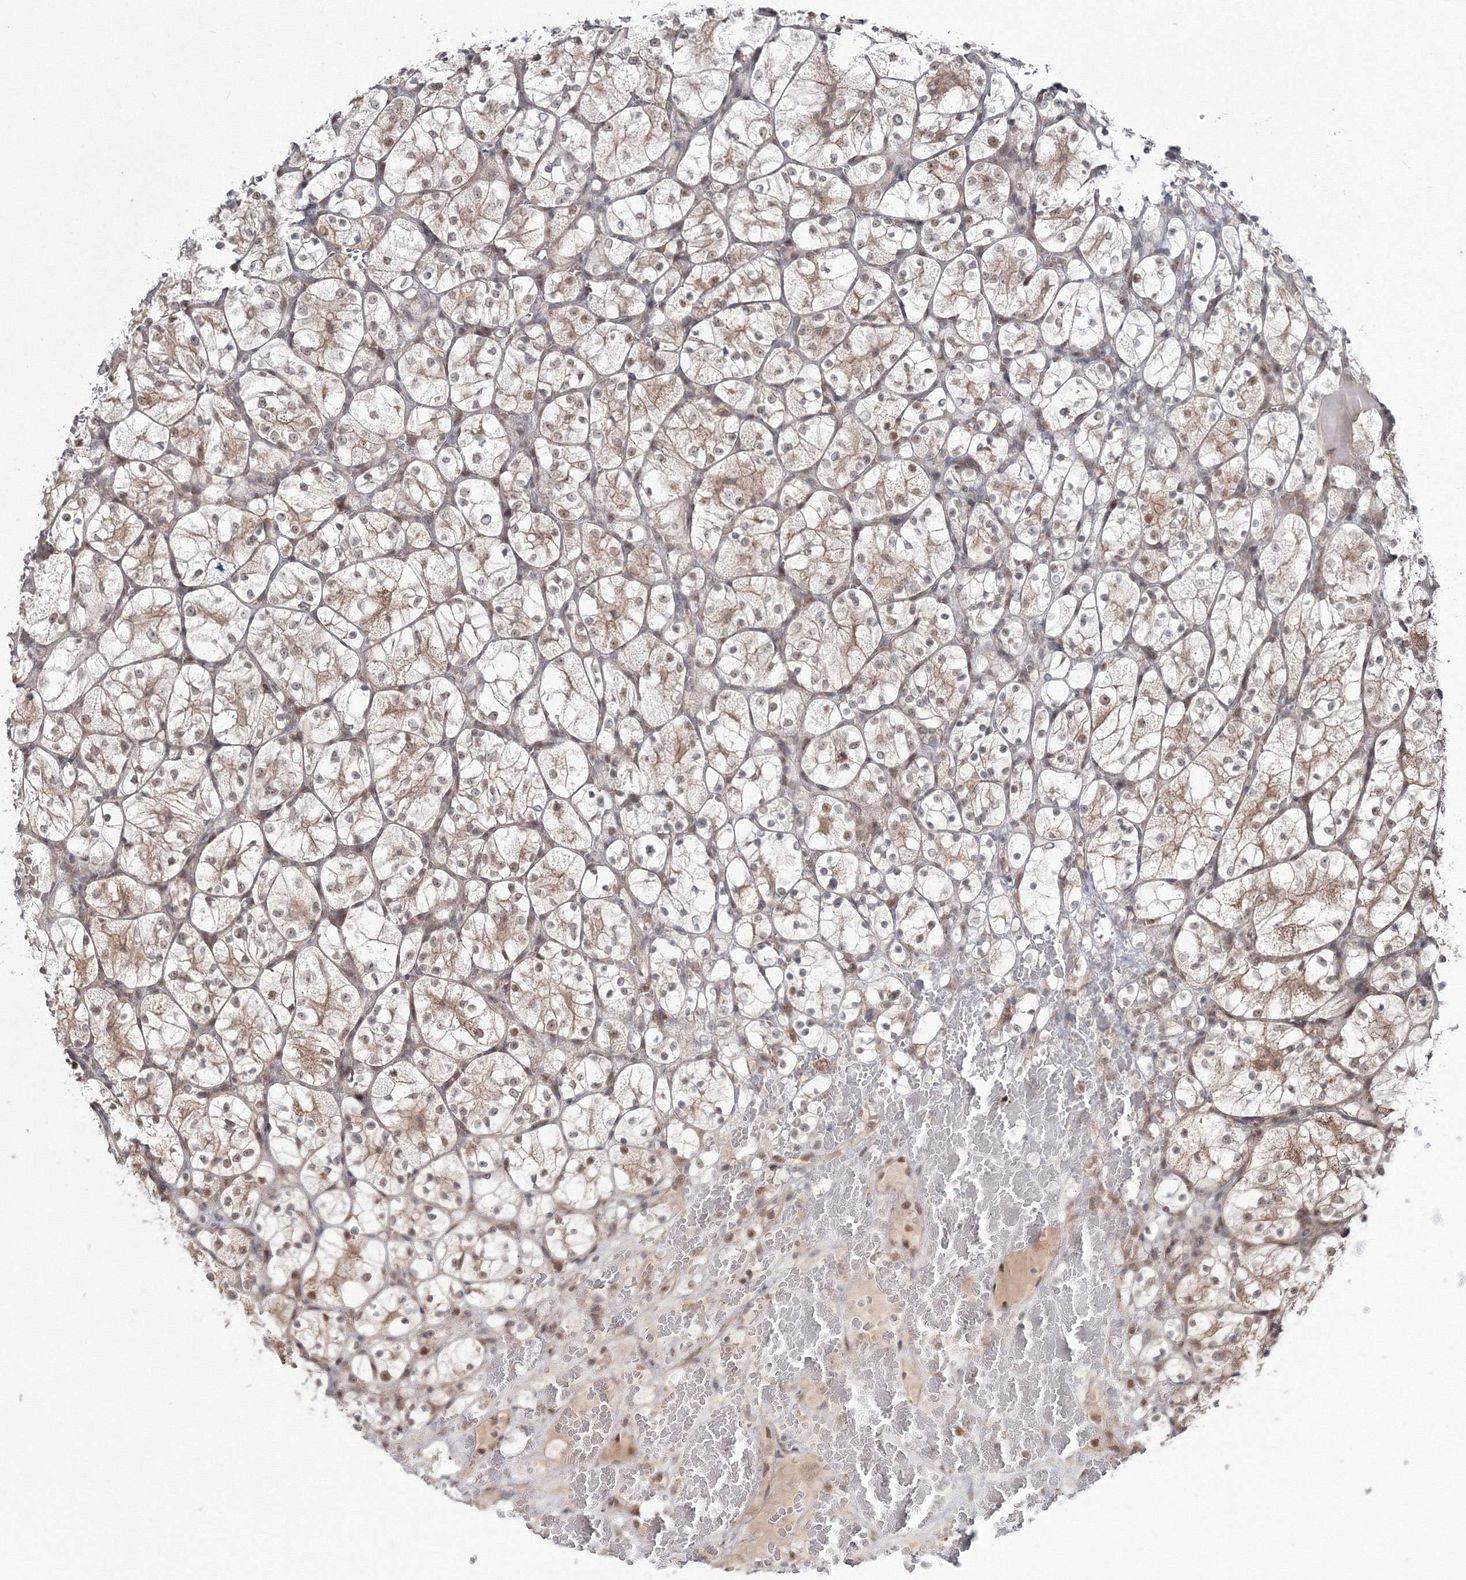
{"staining": {"intensity": "weak", "quantity": "25%-75%", "location": "cytoplasmic/membranous,nuclear"}, "tissue": "renal cancer", "cell_type": "Tumor cells", "image_type": "cancer", "snomed": [{"axis": "morphology", "description": "Adenocarcinoma, NOS"}, {"axis": "topography", "description": "Kidney"}], "caption": "A histopathology image showing weak cytoplasmic/membranous and nuclear staining in about 25%-75% of tumor cells in adenocarcinoma (renal), as visualized by brown immunohistochemical staining.", "gene": "ZFAND6", "patient": {"sex": "female", "age": 69}}